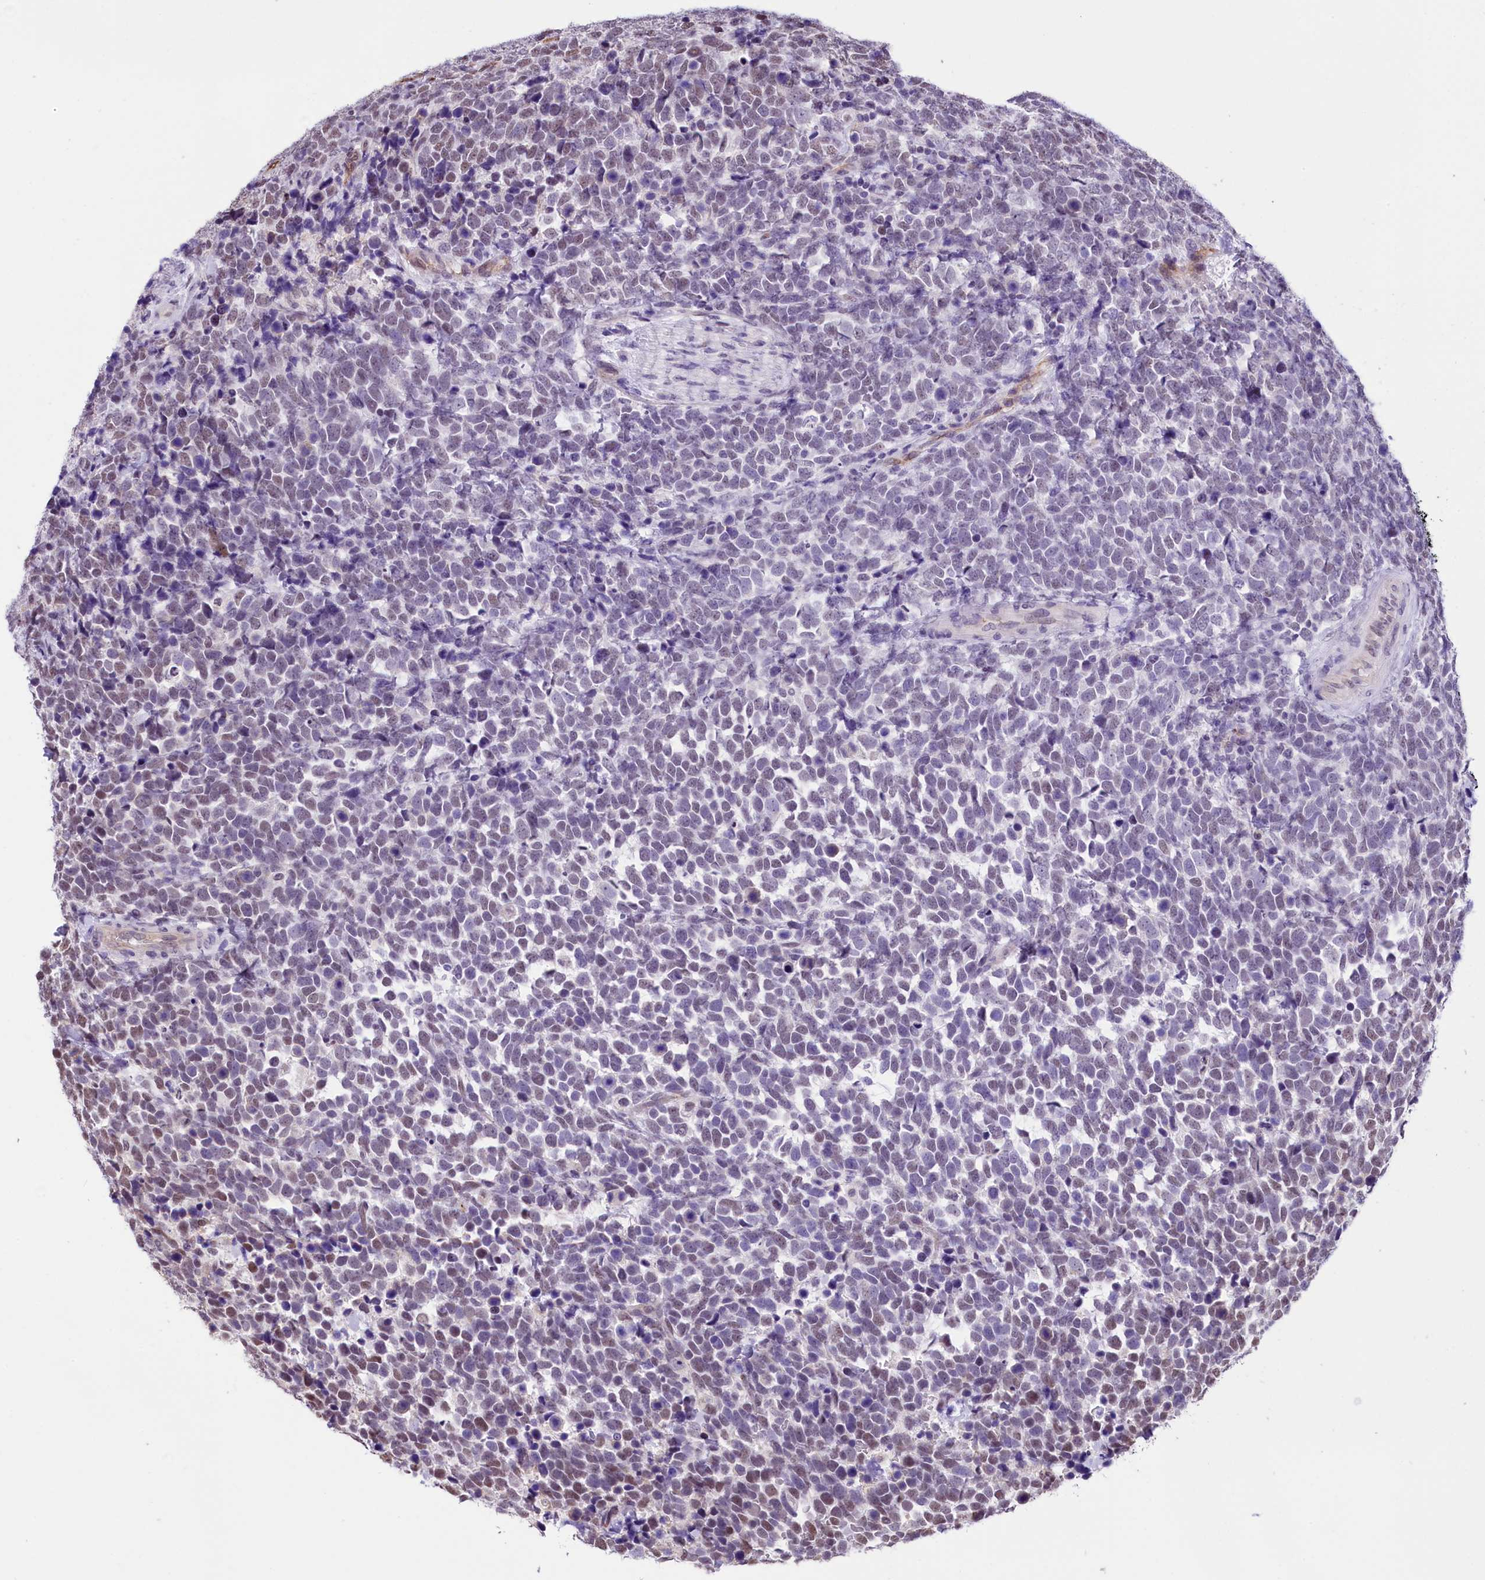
{"staining": {"intensity": "weak", "quantity": "<25%", "location": "nuclear"}, "tissue": "urothelial cancer", "cell_type": "Tumor cells", "image_type": "cancer", "snomed": [{"axis": "morphology", "description": "Urothelial carcinoma, High grade"}, {"axis": "topography", "description": "Urinary bladder"}], "caption": "Urothelial cancer was stained to show a protein in brown. There is no significant positivity in tumor cells.", "gene": "MRPL54", "patient": {"sex": "female", "age": 82}}